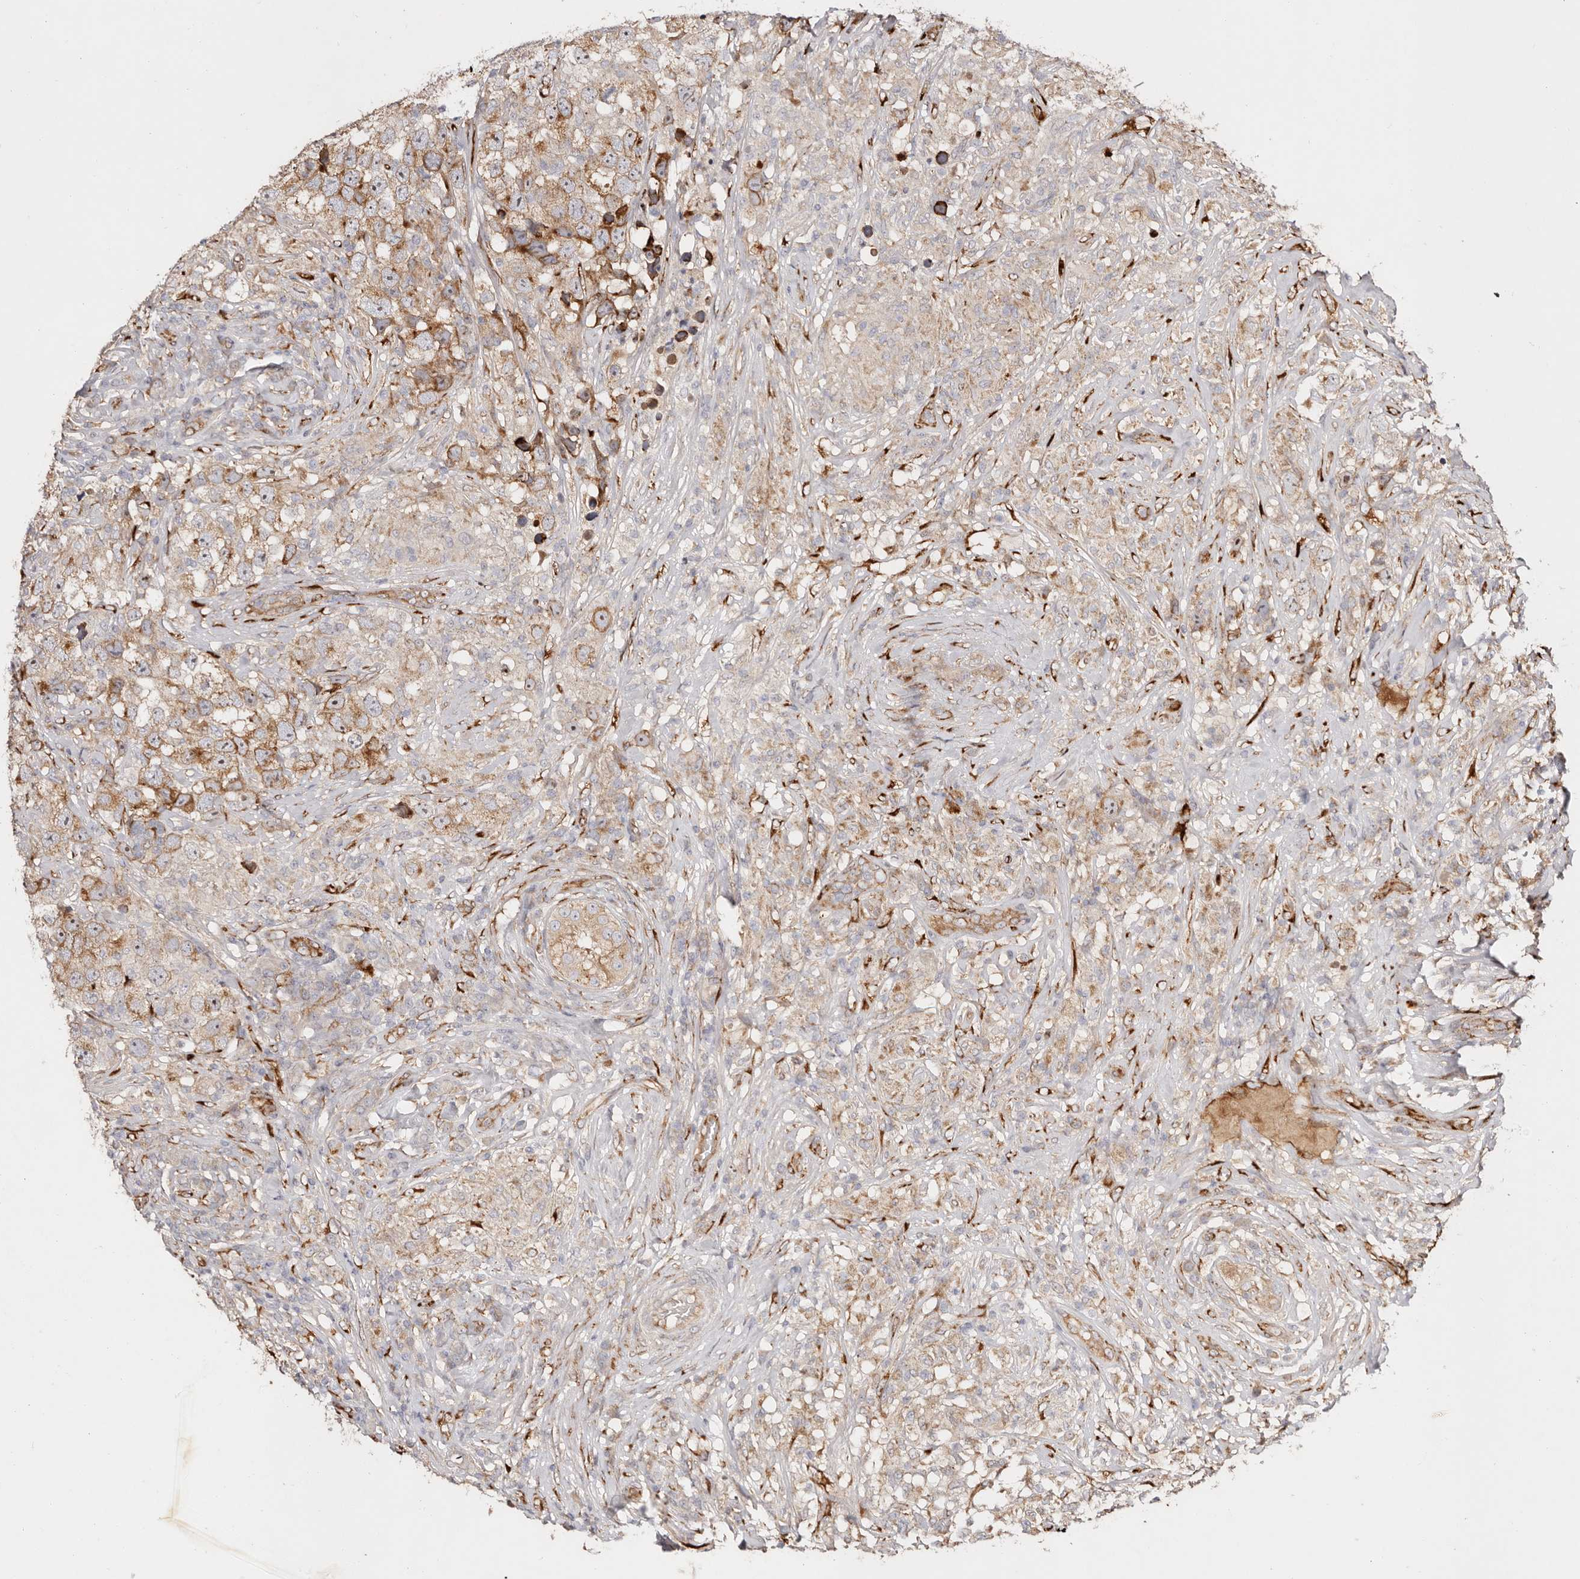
{"staining": {"intensity": "moderate", "quantity": ">75%", "location": "cytoplasmic/membranous"}, "tissue": "testis cancer", "cell_type": "Tumor cells", "image_type": "cancer", "snomed": [{"axis": "morphology", "description": "Seminoma, NOS"}, {"axis": "topography", "description": "Testis"}], "caption": "Brown immunohistochemical staining in testis cancer reveals moderate cytoplasmic/membranous expression in approximately >75% of tumor cells.", "gene": "SERPINH1", "patient": {"sex": "male", "age": 49}}